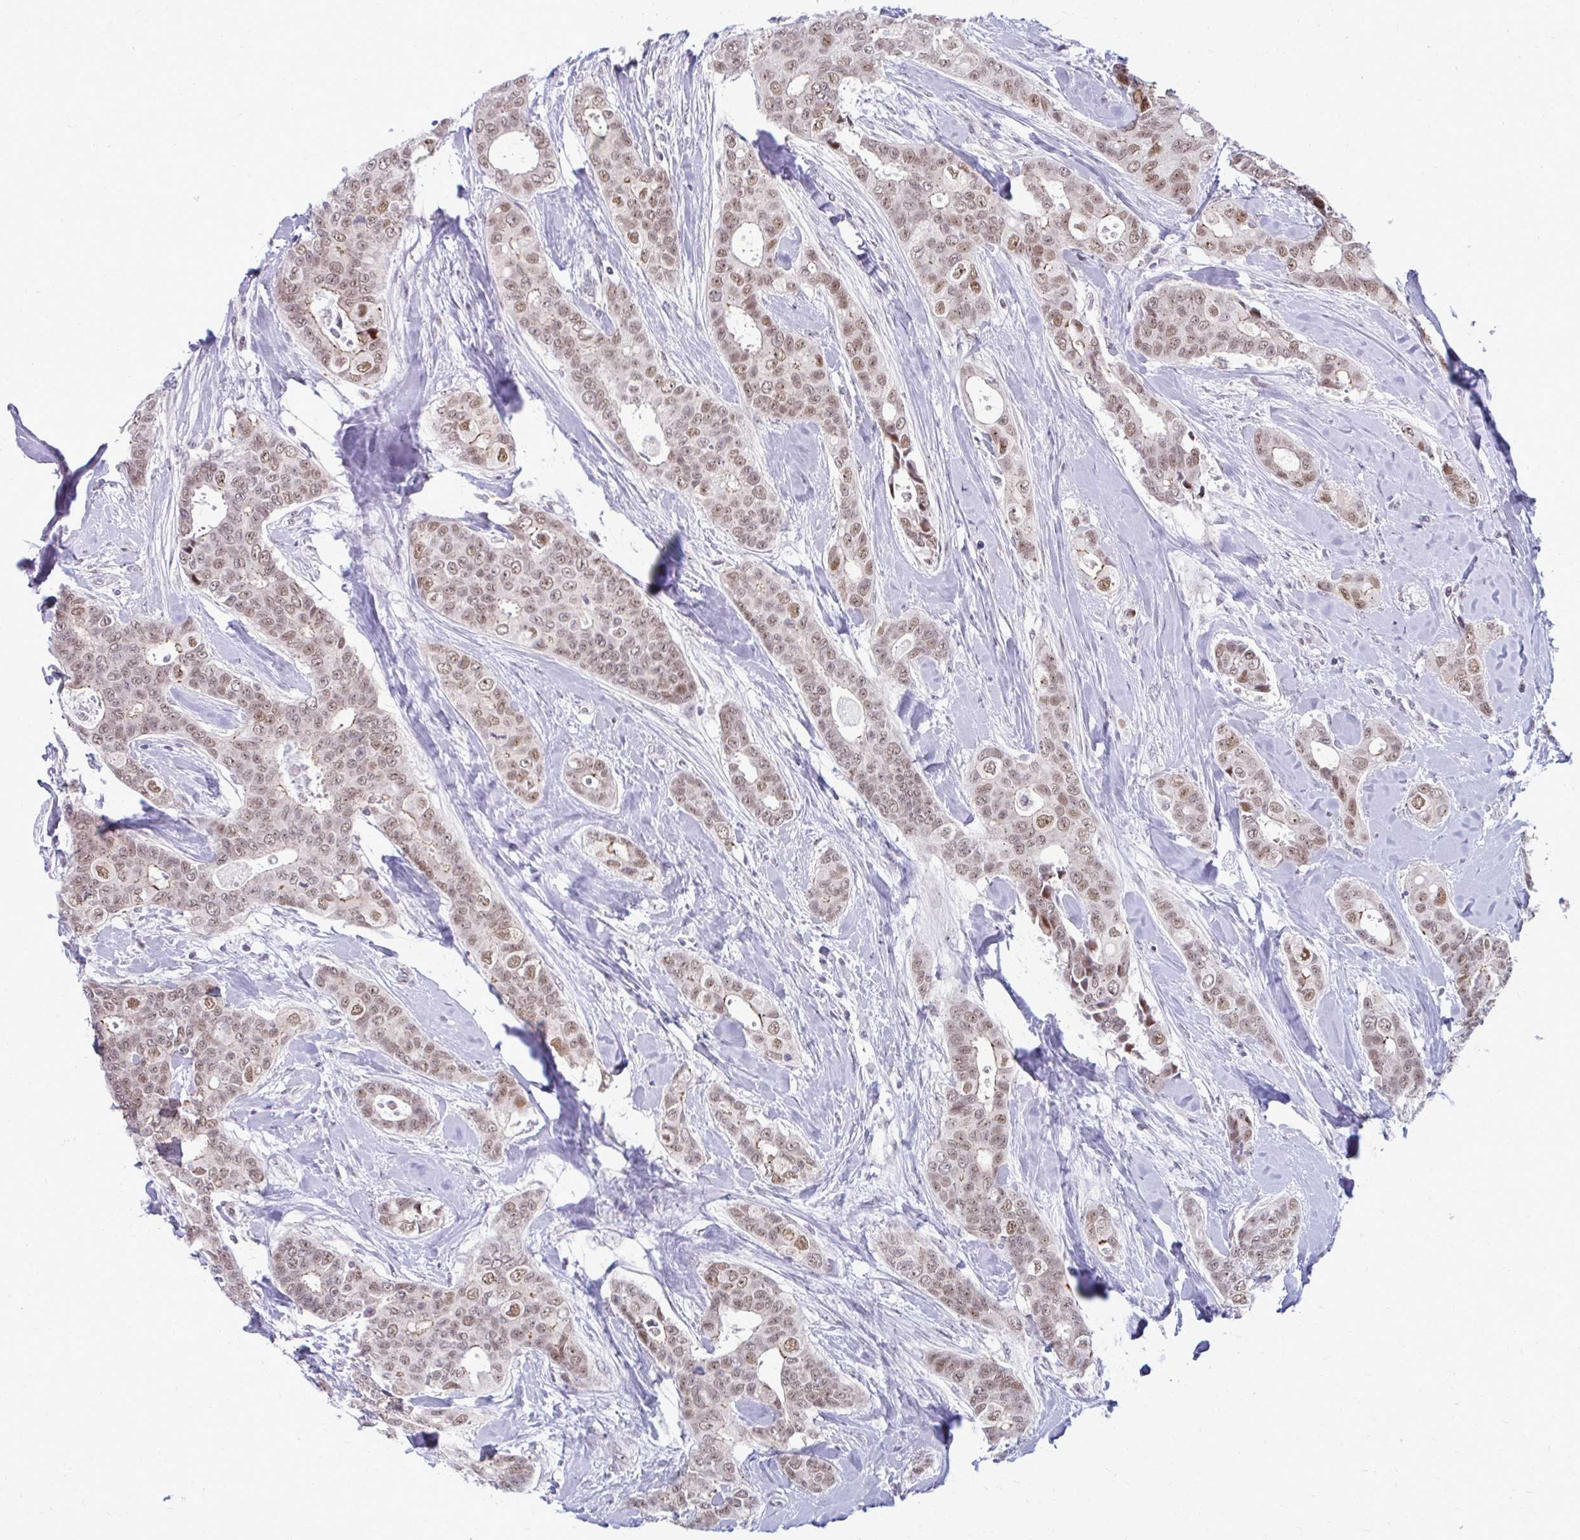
{"staining": {"intensity": "weak", "quantity": ">75%", "location": "nuclear"}, "tissue": "breast cancer", "cell_type": "Tumor cells", "image_type": "cancer", "snomed": [{"axis": "morphology", "description": "Duct carcinoma"}, {"axis": "topography", "description": "Breast"}], "caption": "Brown immunohistochemical staining in human breast invasive ductal carcinoma reveals weak nuclear positivity in about >75% of tumor cells. Ihc stains the protein in brown and the nuclei are stained blue.", "gene": "MAF1", "patient": {"sex": "female", "age": 45}}